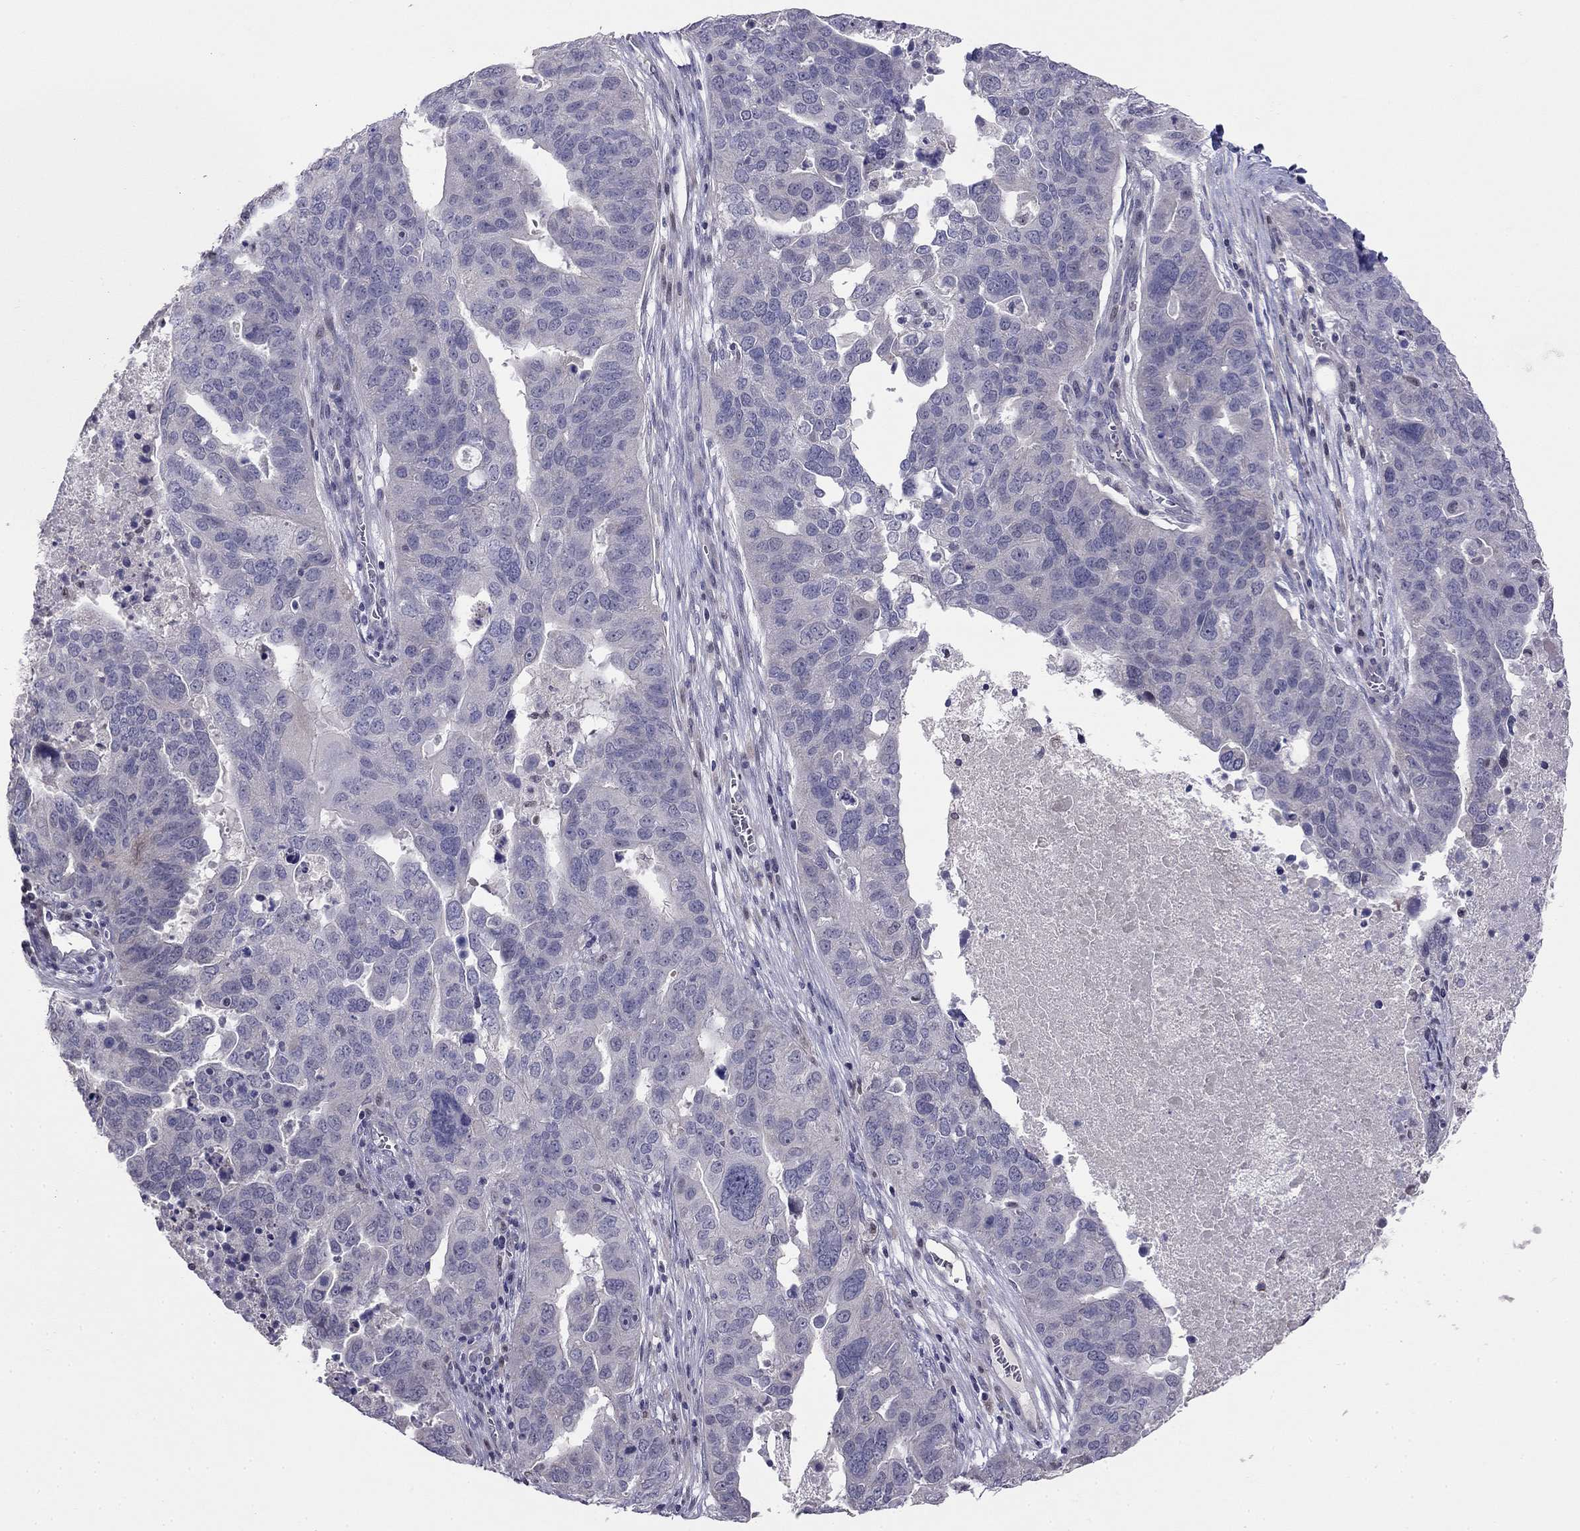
{"staining": {"intensity": "negative", "quantity": "none", "location": "none"}, "tissue": "ovarian cancer", "cell_type": "Tumor cells", "image_type": "cancer", "snomed": [{"axis": "morphology", "description": "Carcinoma, endometroid"}, {"axis": "topography", "description": "Soft tissue"}, {"axis": "topography", "description": "Ovary"}], "caption": "Tumor cells show no significant protein expression in endometroid carcinoma (ovarian). (DAB (3,3'-diaminobenzidine) immunohistochemistry with hematoxylin counter stain).", "gene": "LRRC39", "patient": {"sex": "female", "age": 52}}